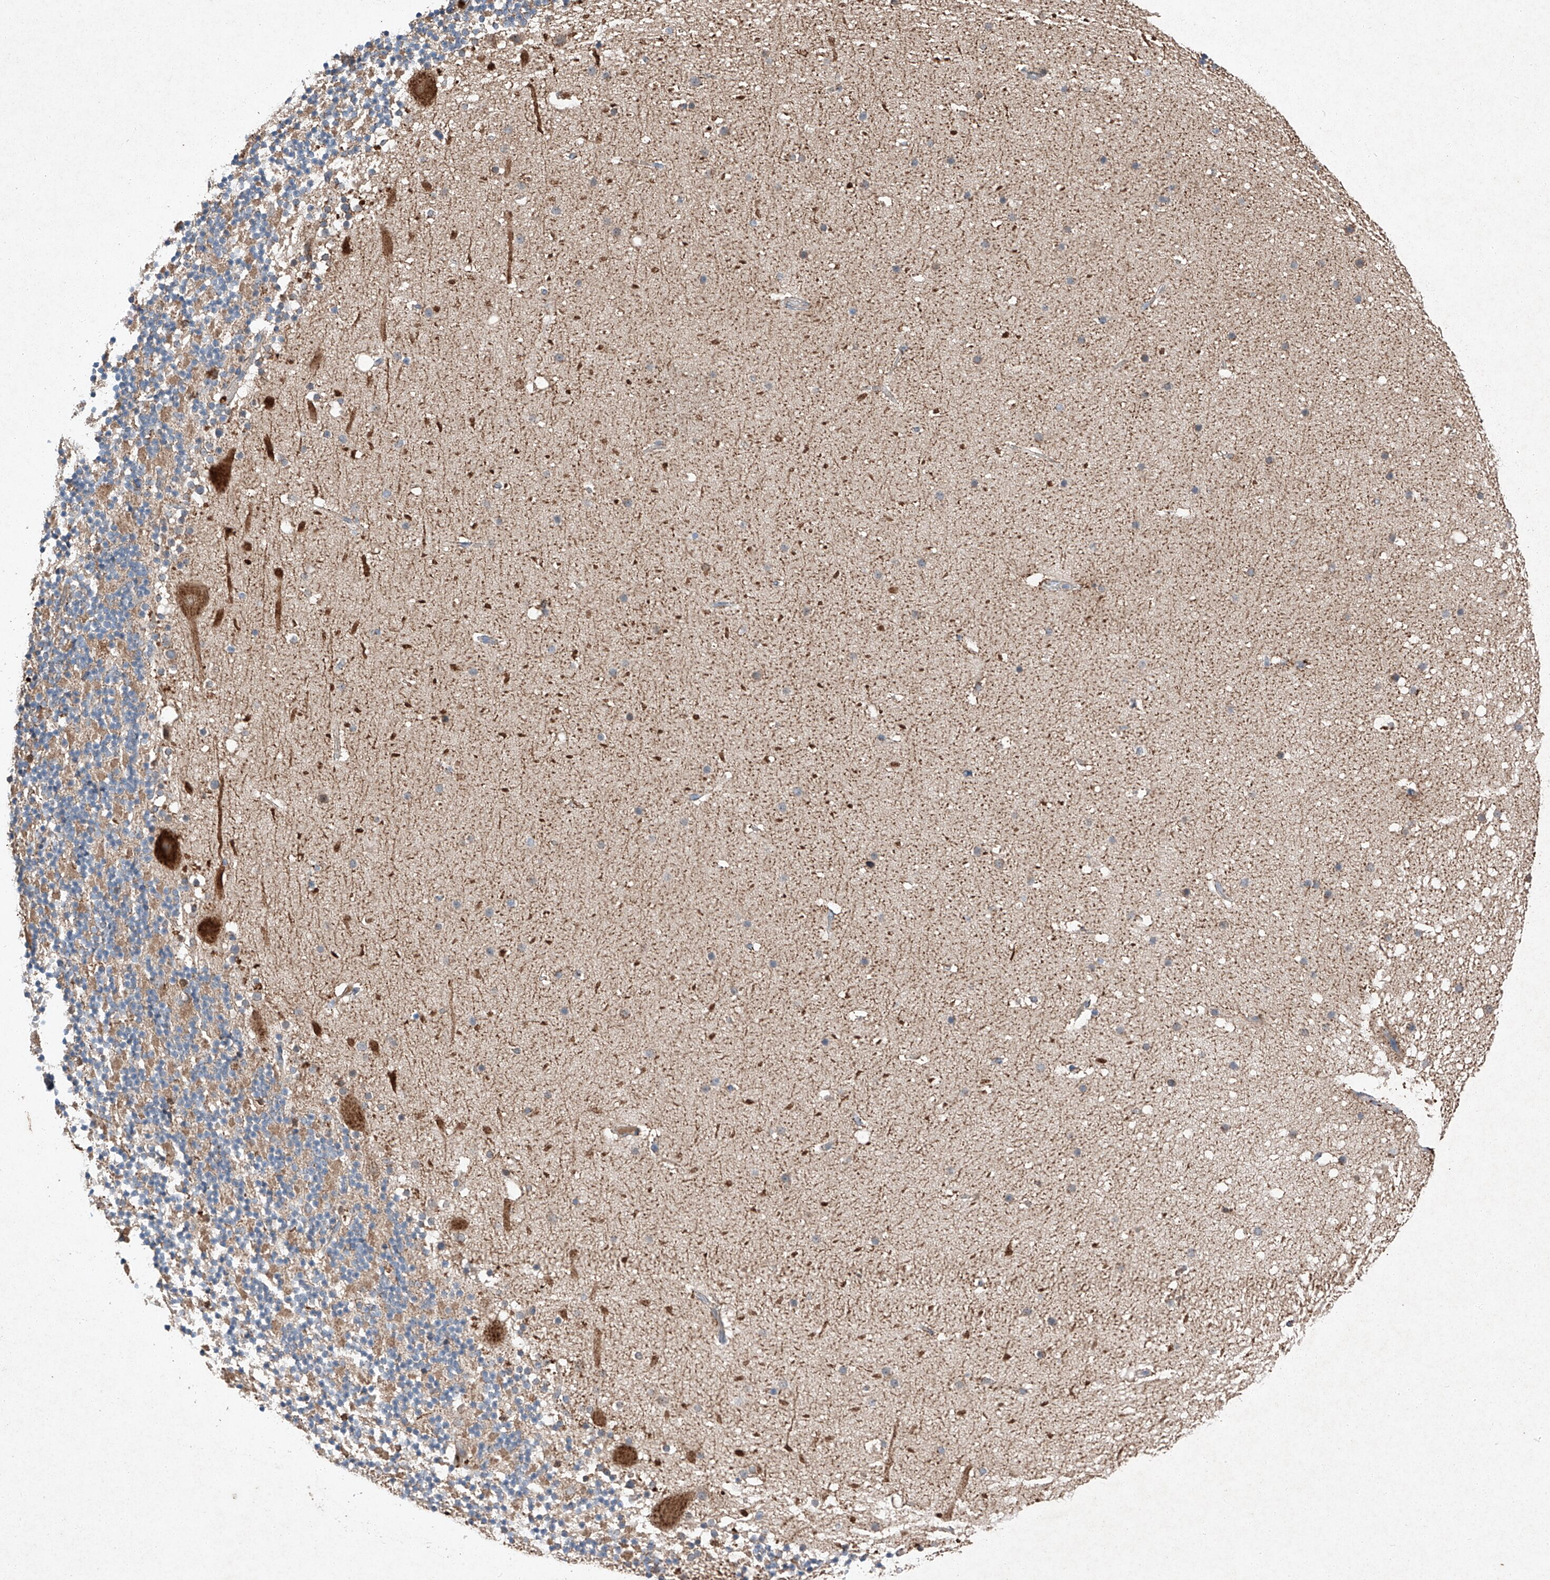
{"staining": {"intensity": "negative", "quantity": "none", "location": "none"}, "tissue": "cerebellum", "cell_type": "Cells in granular layer", "image_type": "normal", "snomed": [{"axis": "morphology", "description": "Normal tissue, NOS"}, {"axis": "topography", "description": "Cerebellum"}], "caption": "Histopathology image shows no significant protein expression in cells in granular layer of unremarkable cerebellum.", "gene": "RUSC1", "patient": {"sex": "male", "age": 57}}